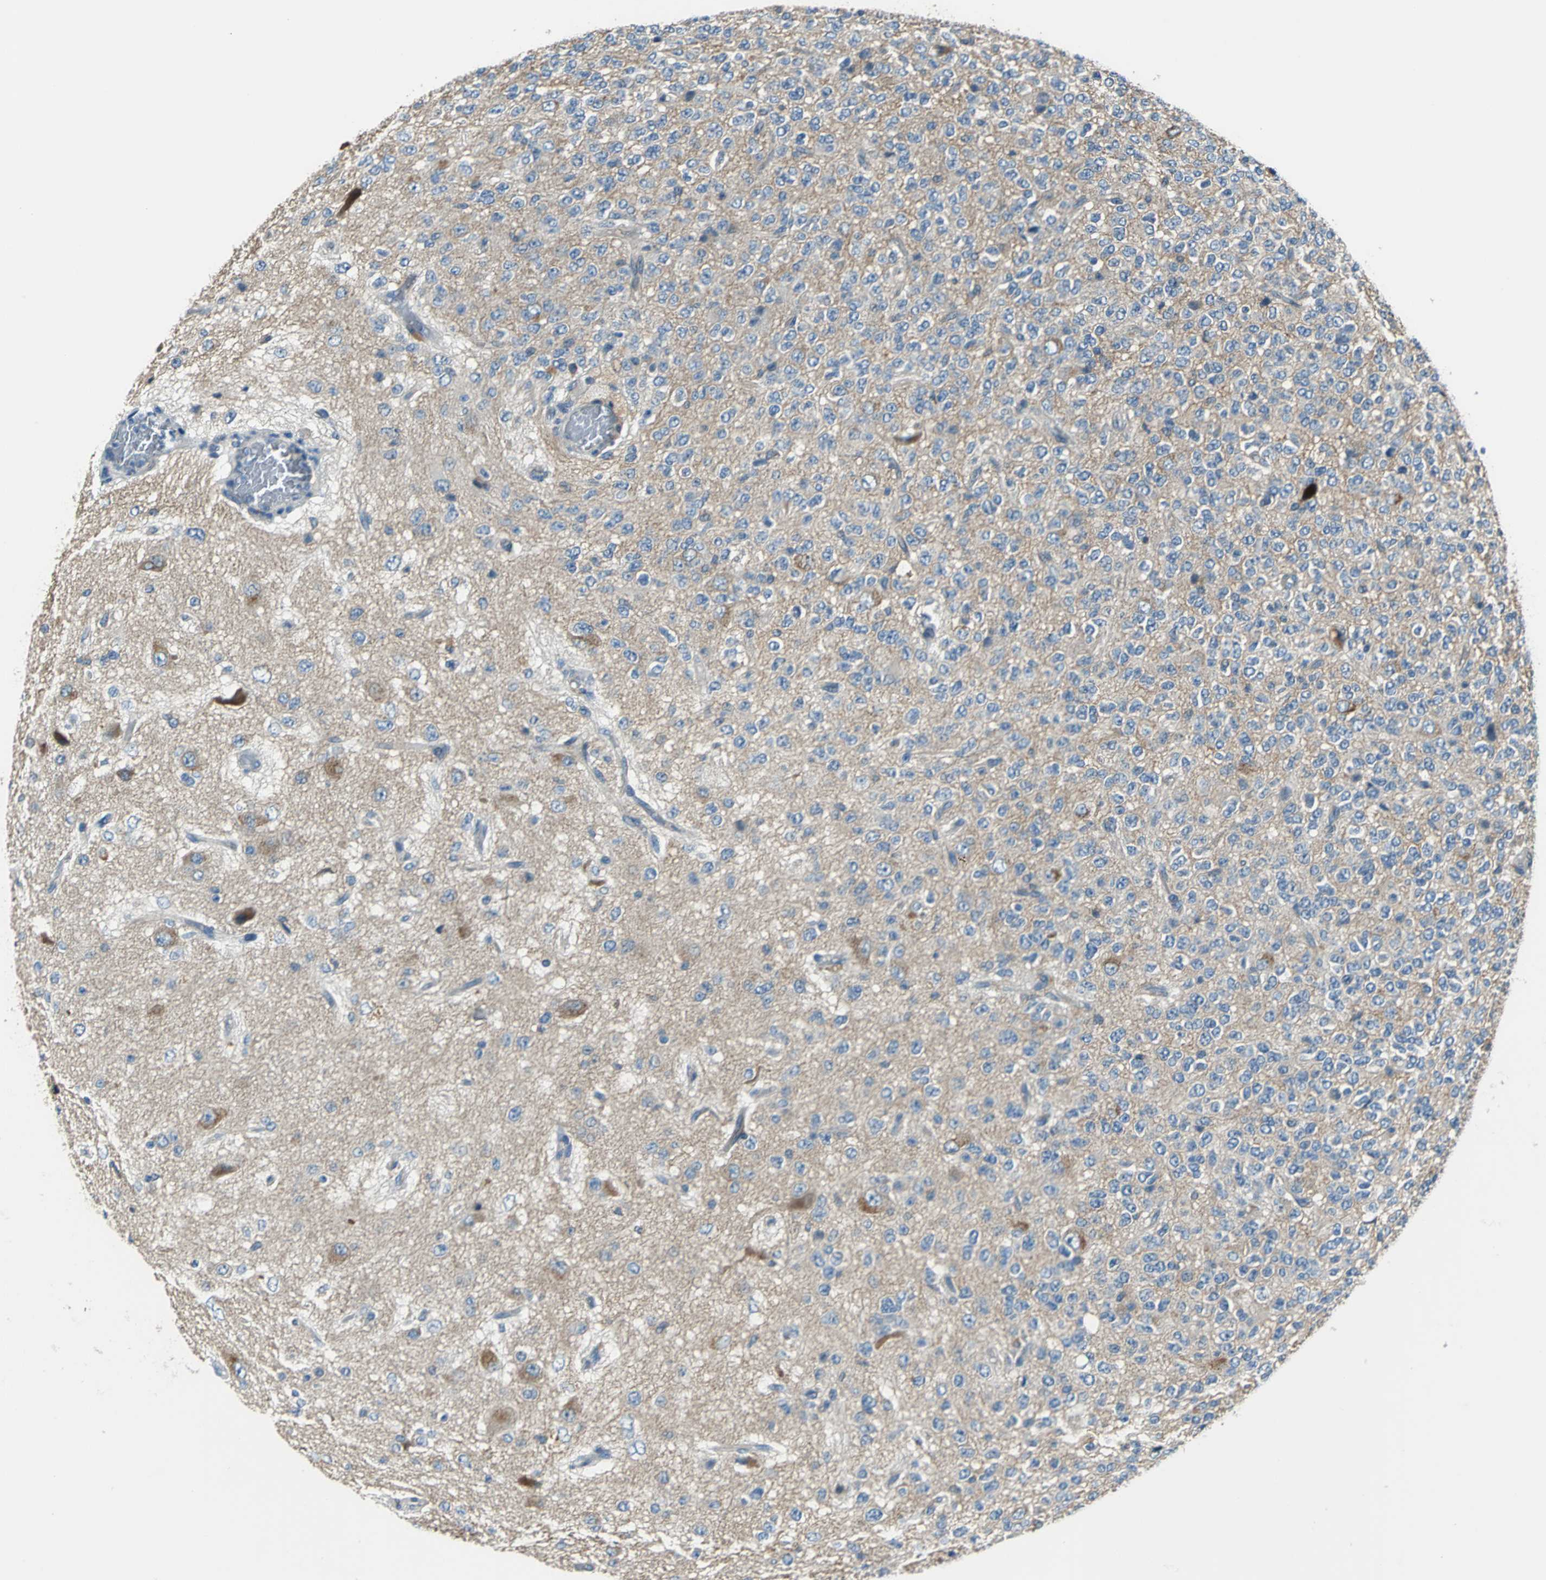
{"staining": {"intensity": "moderate", "quantity": ">75%", "location": "cytoplasmic/membranous"}, "tissue": "glioma", "cell_type": "Tumor cells", "image_type": "cancer", "snomed": [{"axis": "morphology", "description": "Glioma, malignant, High grade"}, {"axis": "topography", "description": "pancreas cauda"}], "caption": "The histopathology image demonstrates immunohistochemical staining of glioma. There is moderate cytoplasmic/membranous positivity is identified in about >75% of tumor cells. The staining is performed using DAB (3,3'-diaminobenzidine) brown chromogen to label protein expression. The nuclei are counter-stained blue using hematoxylin.", "gene": "SLC16A7", "patient": {"sex": "male", "age": 60}}